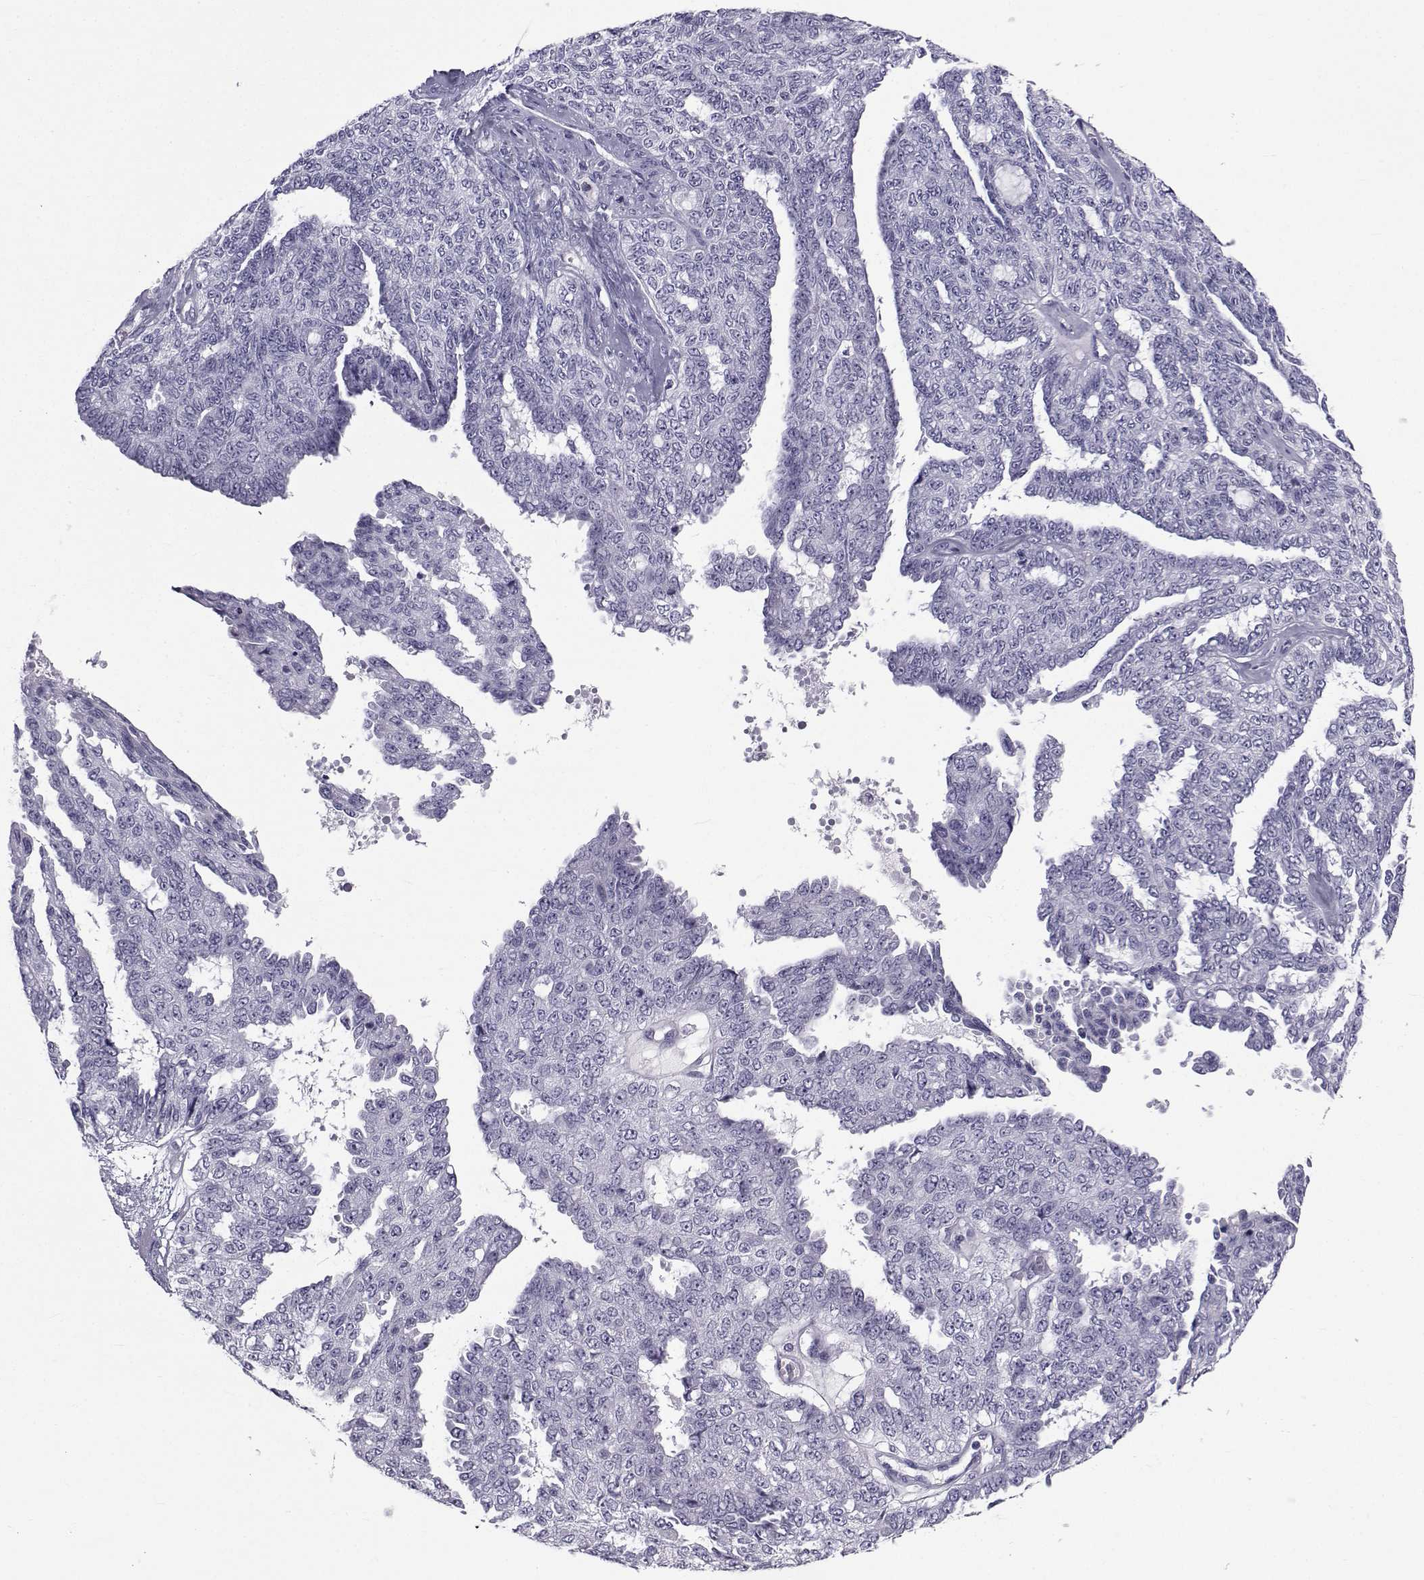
{"staining": {"intensity": "negative", "quantity": "none", "location": "none"}, "tissue": "ovarian cancer", "cell_type": "Tumor cells", "image_type": "cancer", "snomed": [{"axis": "morphology", "description": "Cystadenocarcinoma, serous, NOS"}, {"axis": "topography", "description": "Ovary"}], "caption": "Histopathology image shows no protein expression in tumor cells of ovarian serous cystadenocarcinoma tissue.", "gene": "SPANXD", "patient": {"sex": "female", "age": 71}}